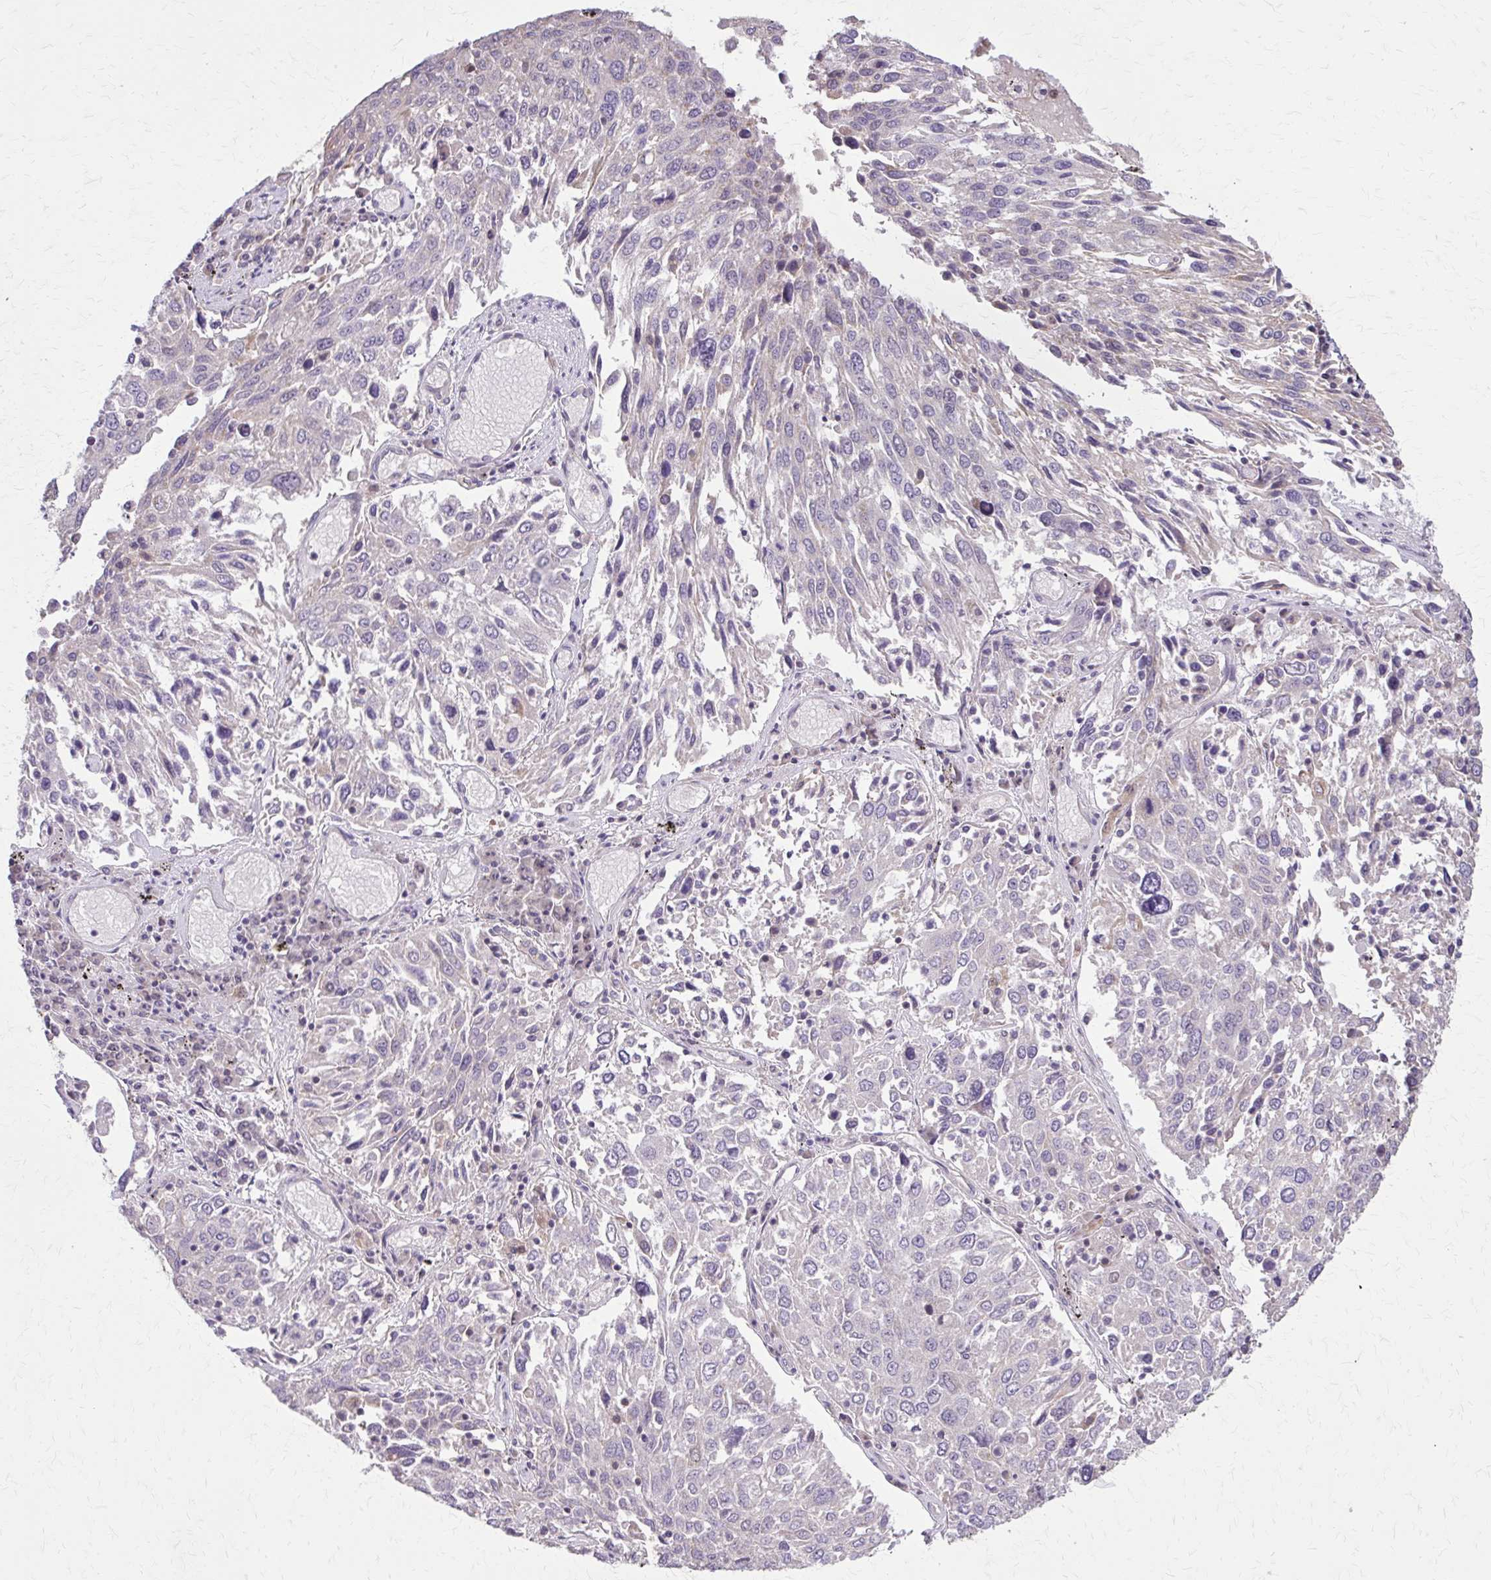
{"staining": {"intensity": "negative", "quantity": "none", "location": "none"}, "tissue": "lung cancer", "cell_type": "Tumor cells", "image_type": "cancer", "snomed": [{"axis": "morphology", "description": "Squamous cell carcinoma, NOS"}, {"axis": "topography", "description": "Lung"}], "caption": "Squamous cell carcinoma (lung) was stained to show a protein in brown. There is no significant staining in tumor cells.", "gene": "NRBF2", "patient": {"sex": "male", "age": 65}}